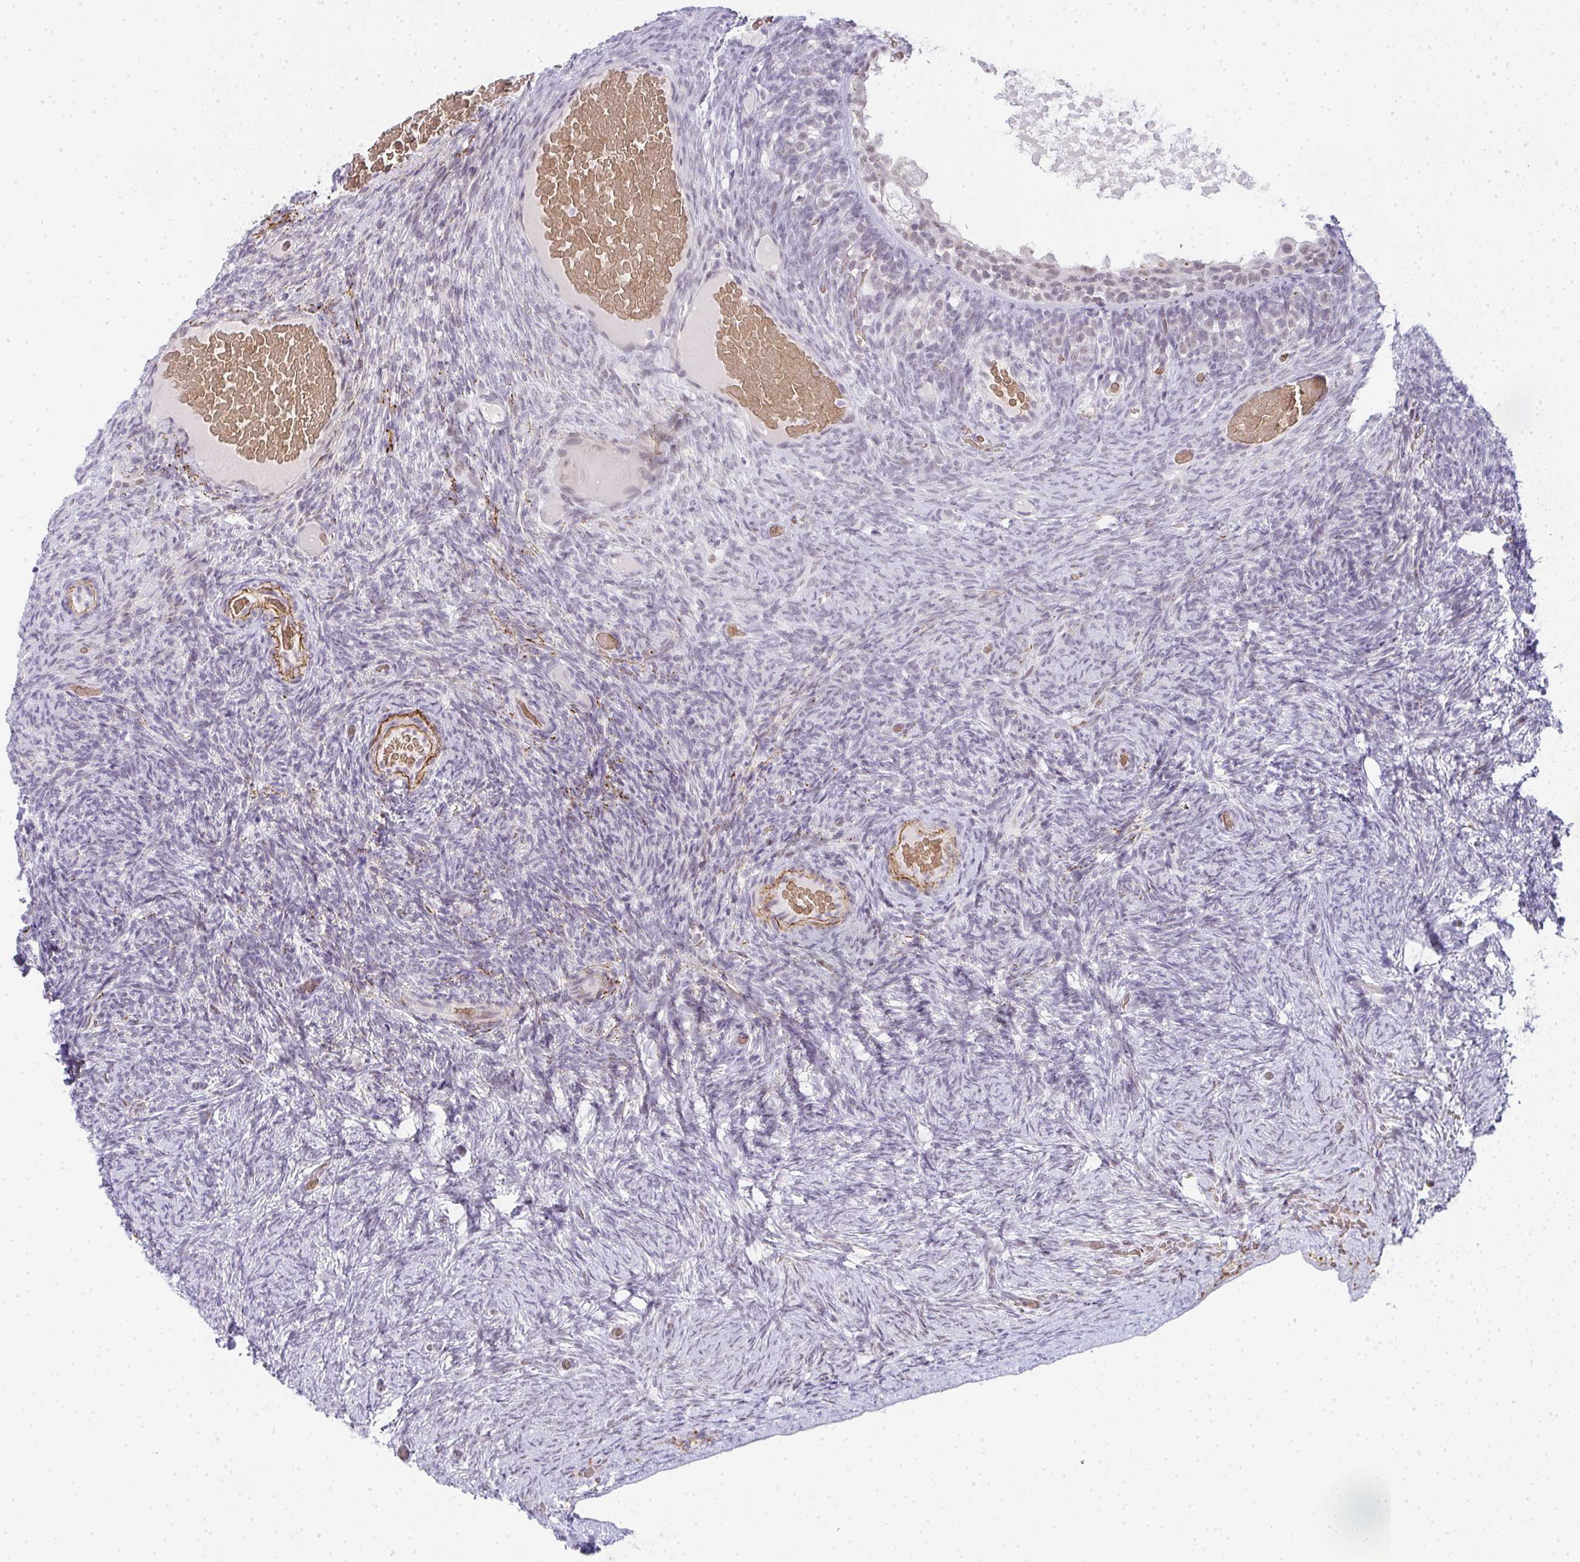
{"staining": {"intensity": "negative", "quantity": "none", "location": "none"}, "tissue": "ovary", "cell_type": "Ovarian stroma cells", "image_type": "normal", "snomed": [{"axis": "morphology", "description": "Normal tissue, NOS"}, {"axis": "topography", "description": "Ovary"}], "caption": "Protein analysis of benign ovary reveals no significant staining in ovarian stroma cells.", "gene": "TNMD", "patient": {"sex": "female", "age": 34}}